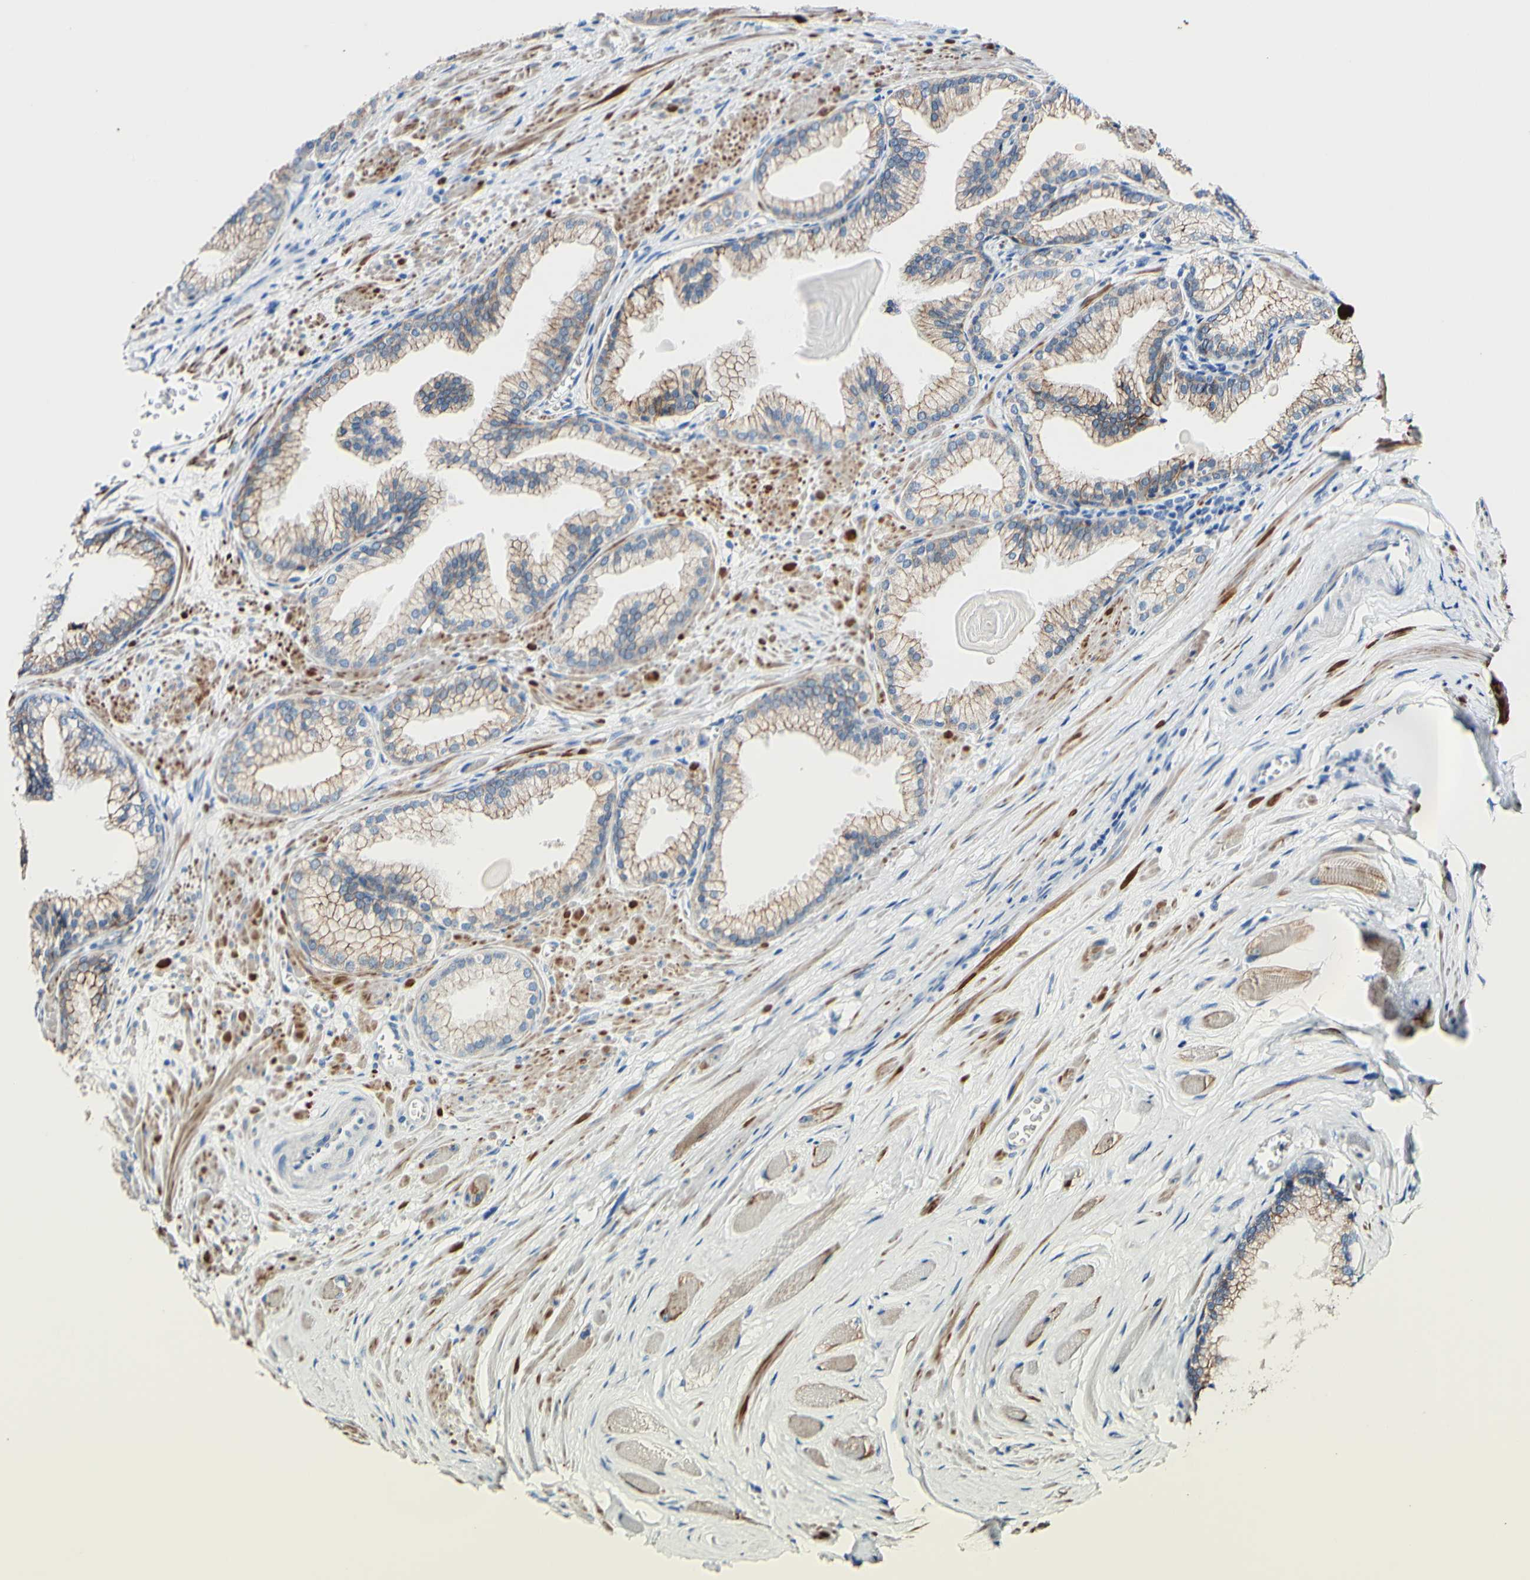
{"staining": {"intensity": "moderate", "quantity": "25%-75%", "location": "cytoplasmic/membranous"}, "tissue": "prostate cancer", "cell_type": "Tumor cells", "image_type": "cancer", "snomed": [{"axis": "morphology", "description": "Adenocarcinoma, Low grade"}, {"axis": "topography", "description": "Prostate"}], "caption": "The histopathology image demonstrates a brown stain indicating the presence of a protein in the cytoplasmic/membranous of tumor cells in prostate adenocarcinoma (low-grade).", "gene": "DSC2", "patient": {"sex": "male", "age": 59}}